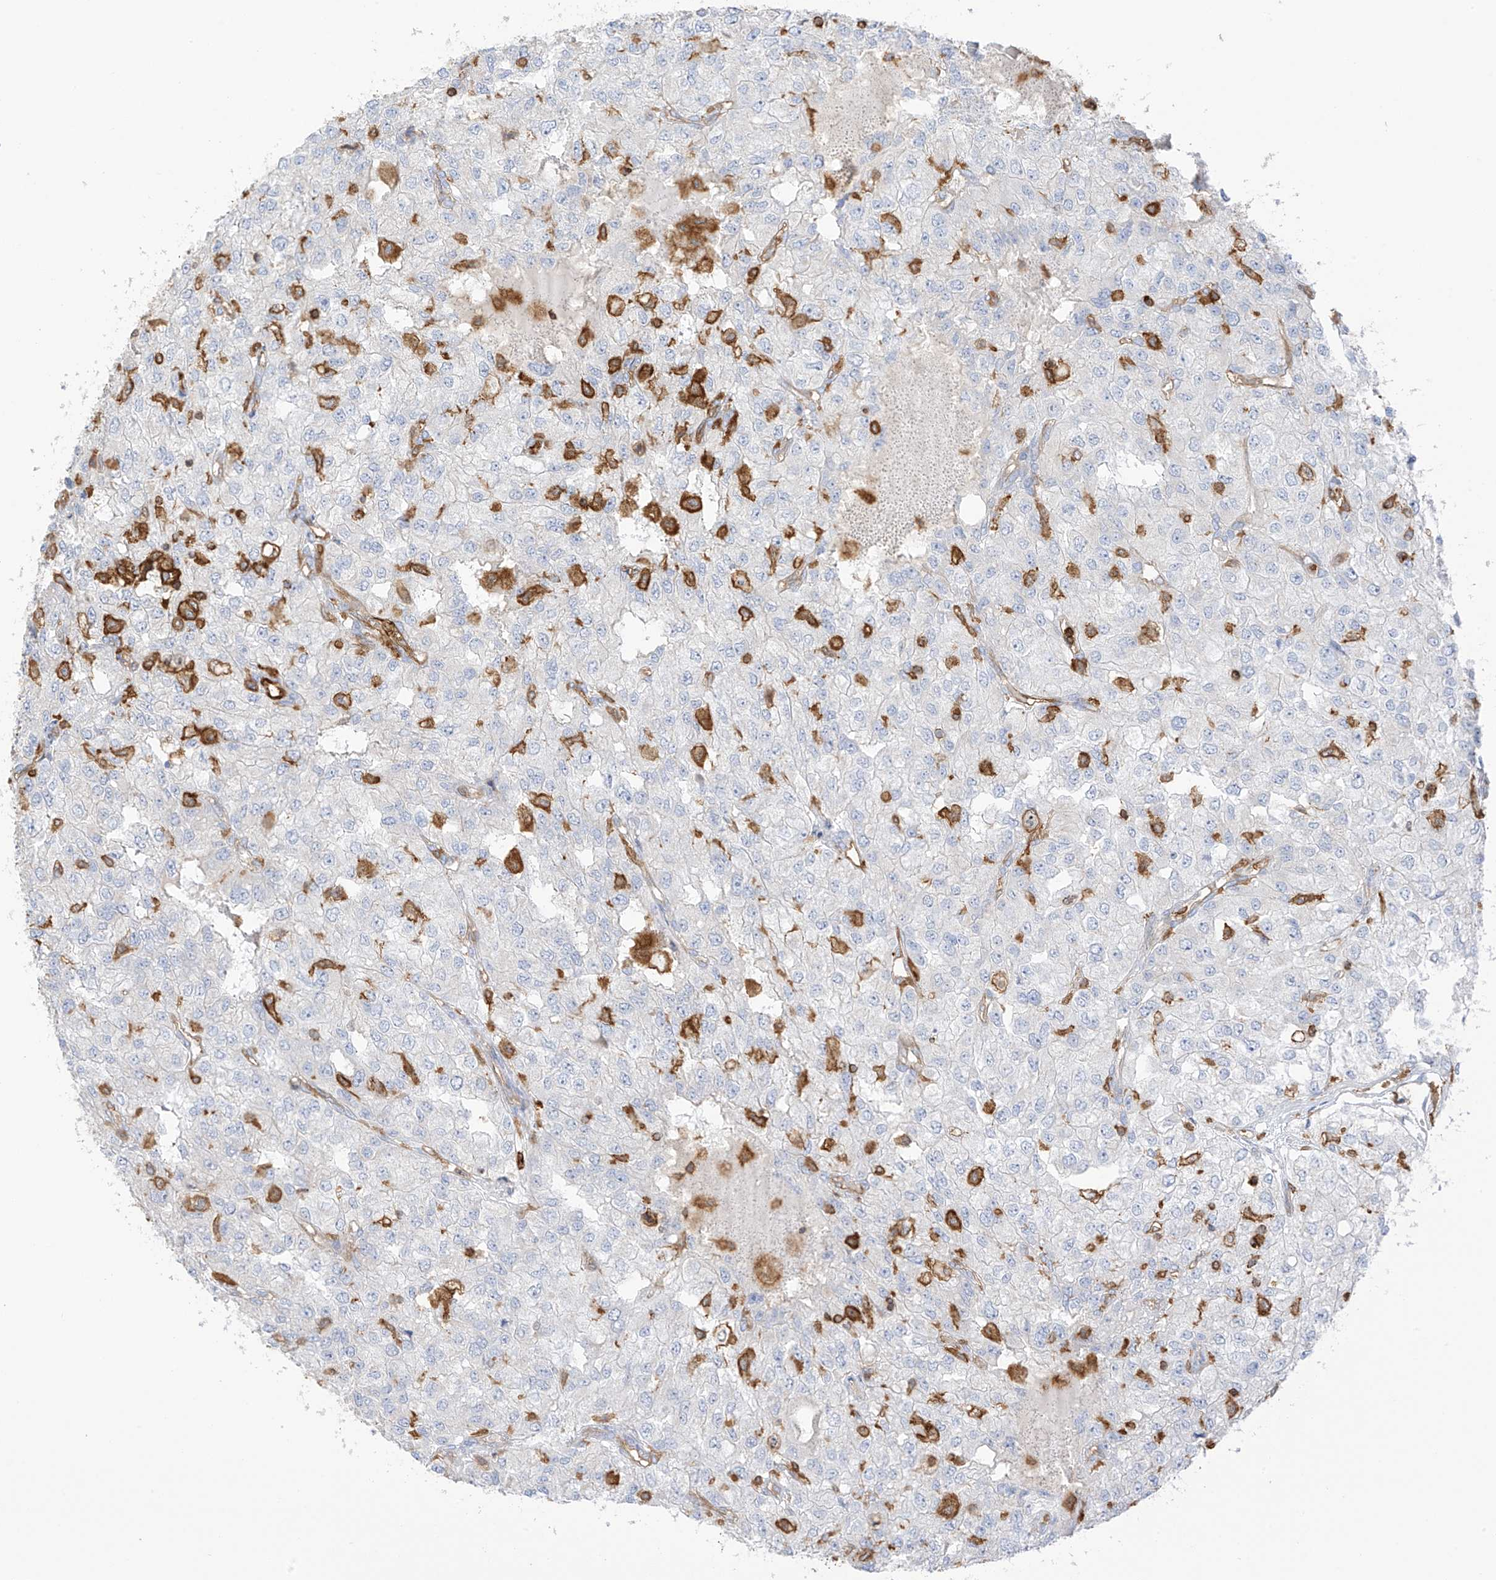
{"staining": {"intensity": "negative", "quantity": "none", "location": "none"}, "tissue": "renal cancer", "cell_type": "Tumor cells", "image_type": "cancer", "snomed": [{"axis": "morphology", "description": "Adenocarcinoma, NOS"}, {"axis": "topography", "description": "Kidney"}], "caption": "Tumor cells show no significant protein staining in renal cancer.", "gene": "ARHGAP25", "patient": {"sex": "female", "age": 54}}